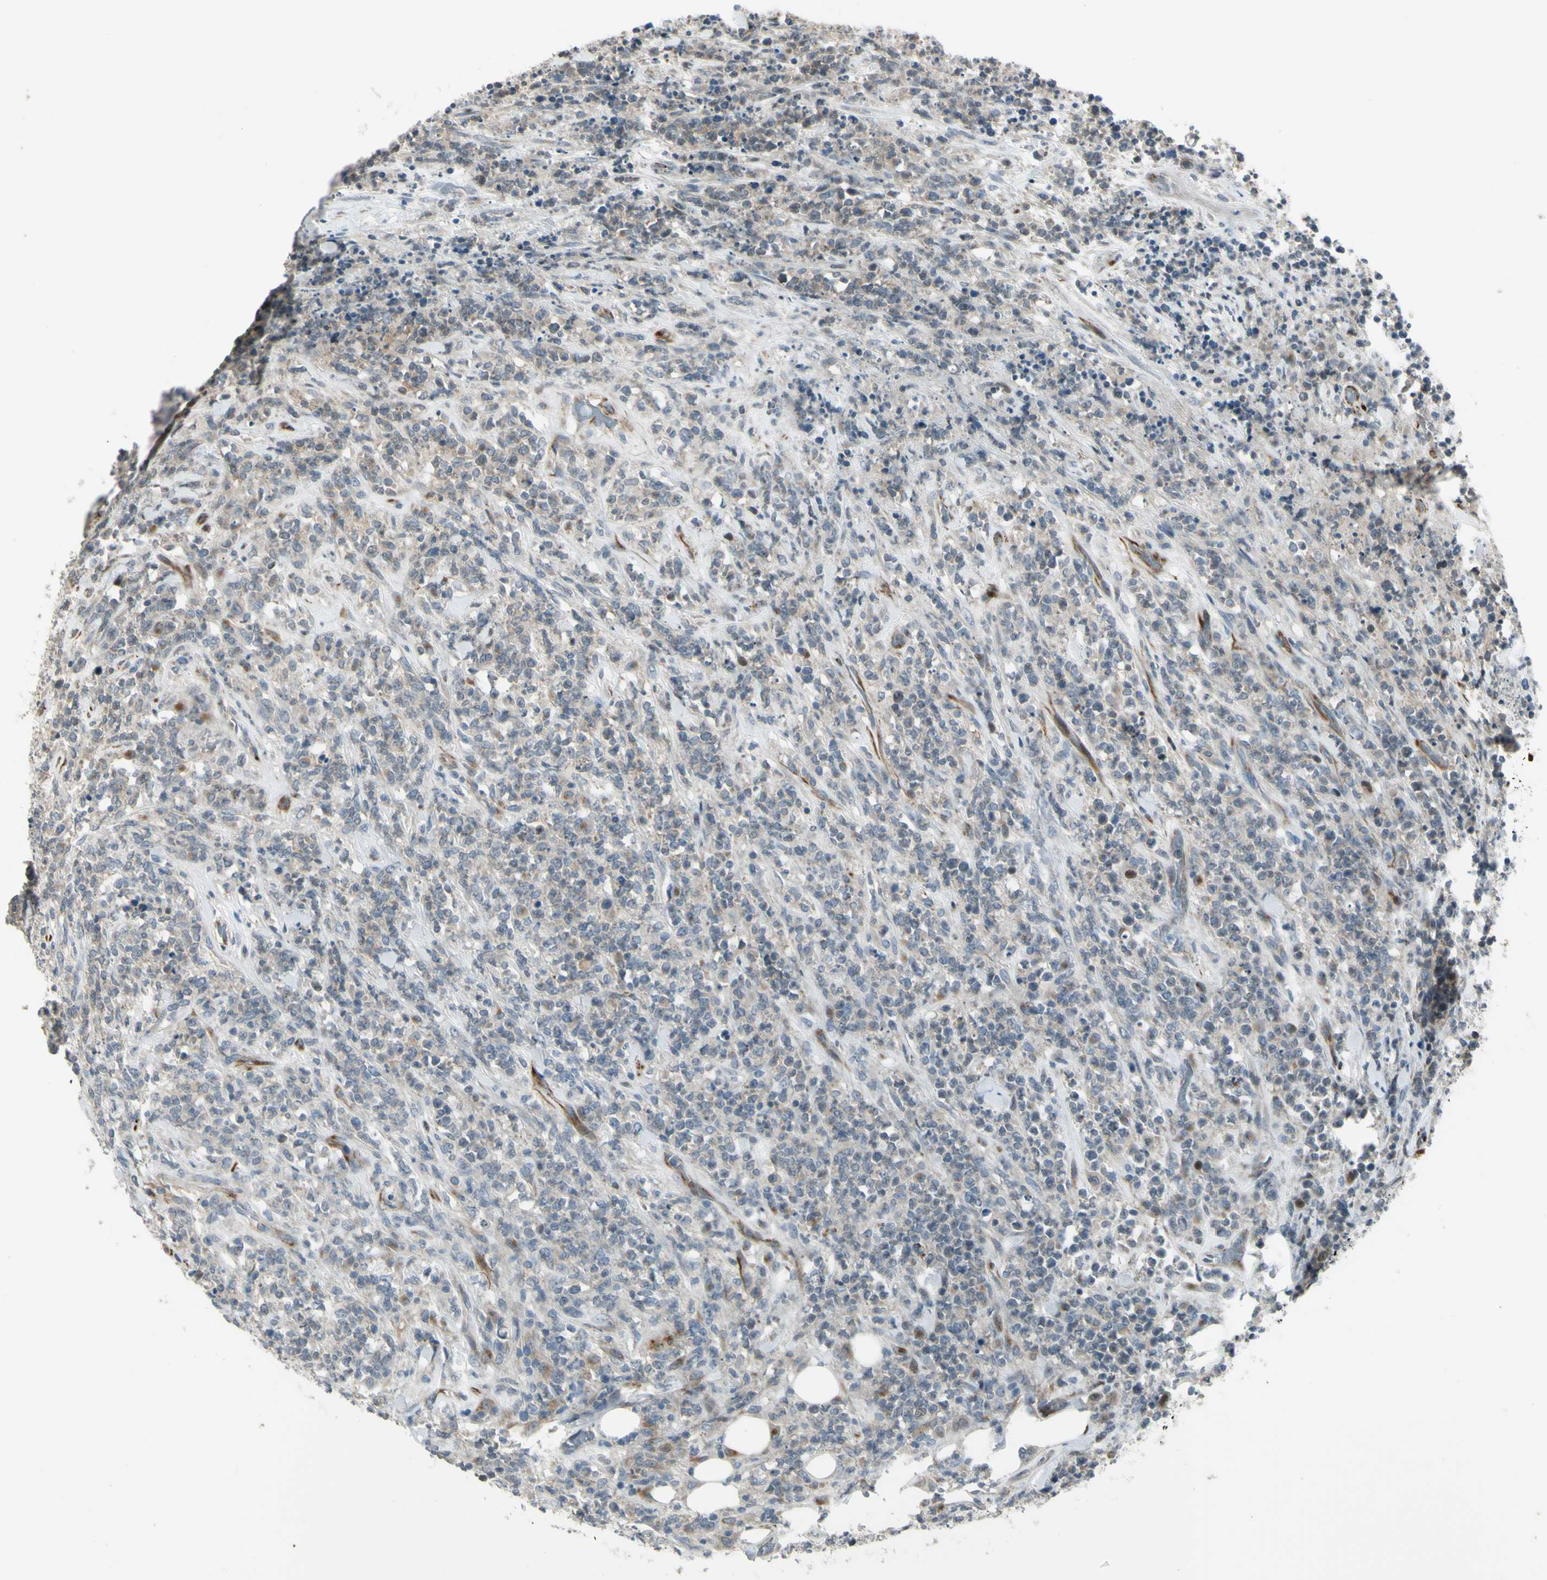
{"staining": {"intensity": "weak", "quantity": "25%-75%", "location": "cytoplasmic/membranous"}, "tissue": "lymphoma", "cell_type": "Tumor cells", "image_type": "cancer", "snomed": [{"axis": "morphology", "description": "Malignant lymphoma, non-Hodgkin's type, High grade"}, {"axis": "topography", "description": "Soft tissue"}], "caption": "Immunohistochemistry (IHC) of human lymphoma demonstrates low levels of weak cytoplasmic/membranous staining in approximately 25%-75% of tumor cells. Nuclei are stained in blue.", "gene": "NDFIP1", "patient": {"sex": "male", "age": 18}}